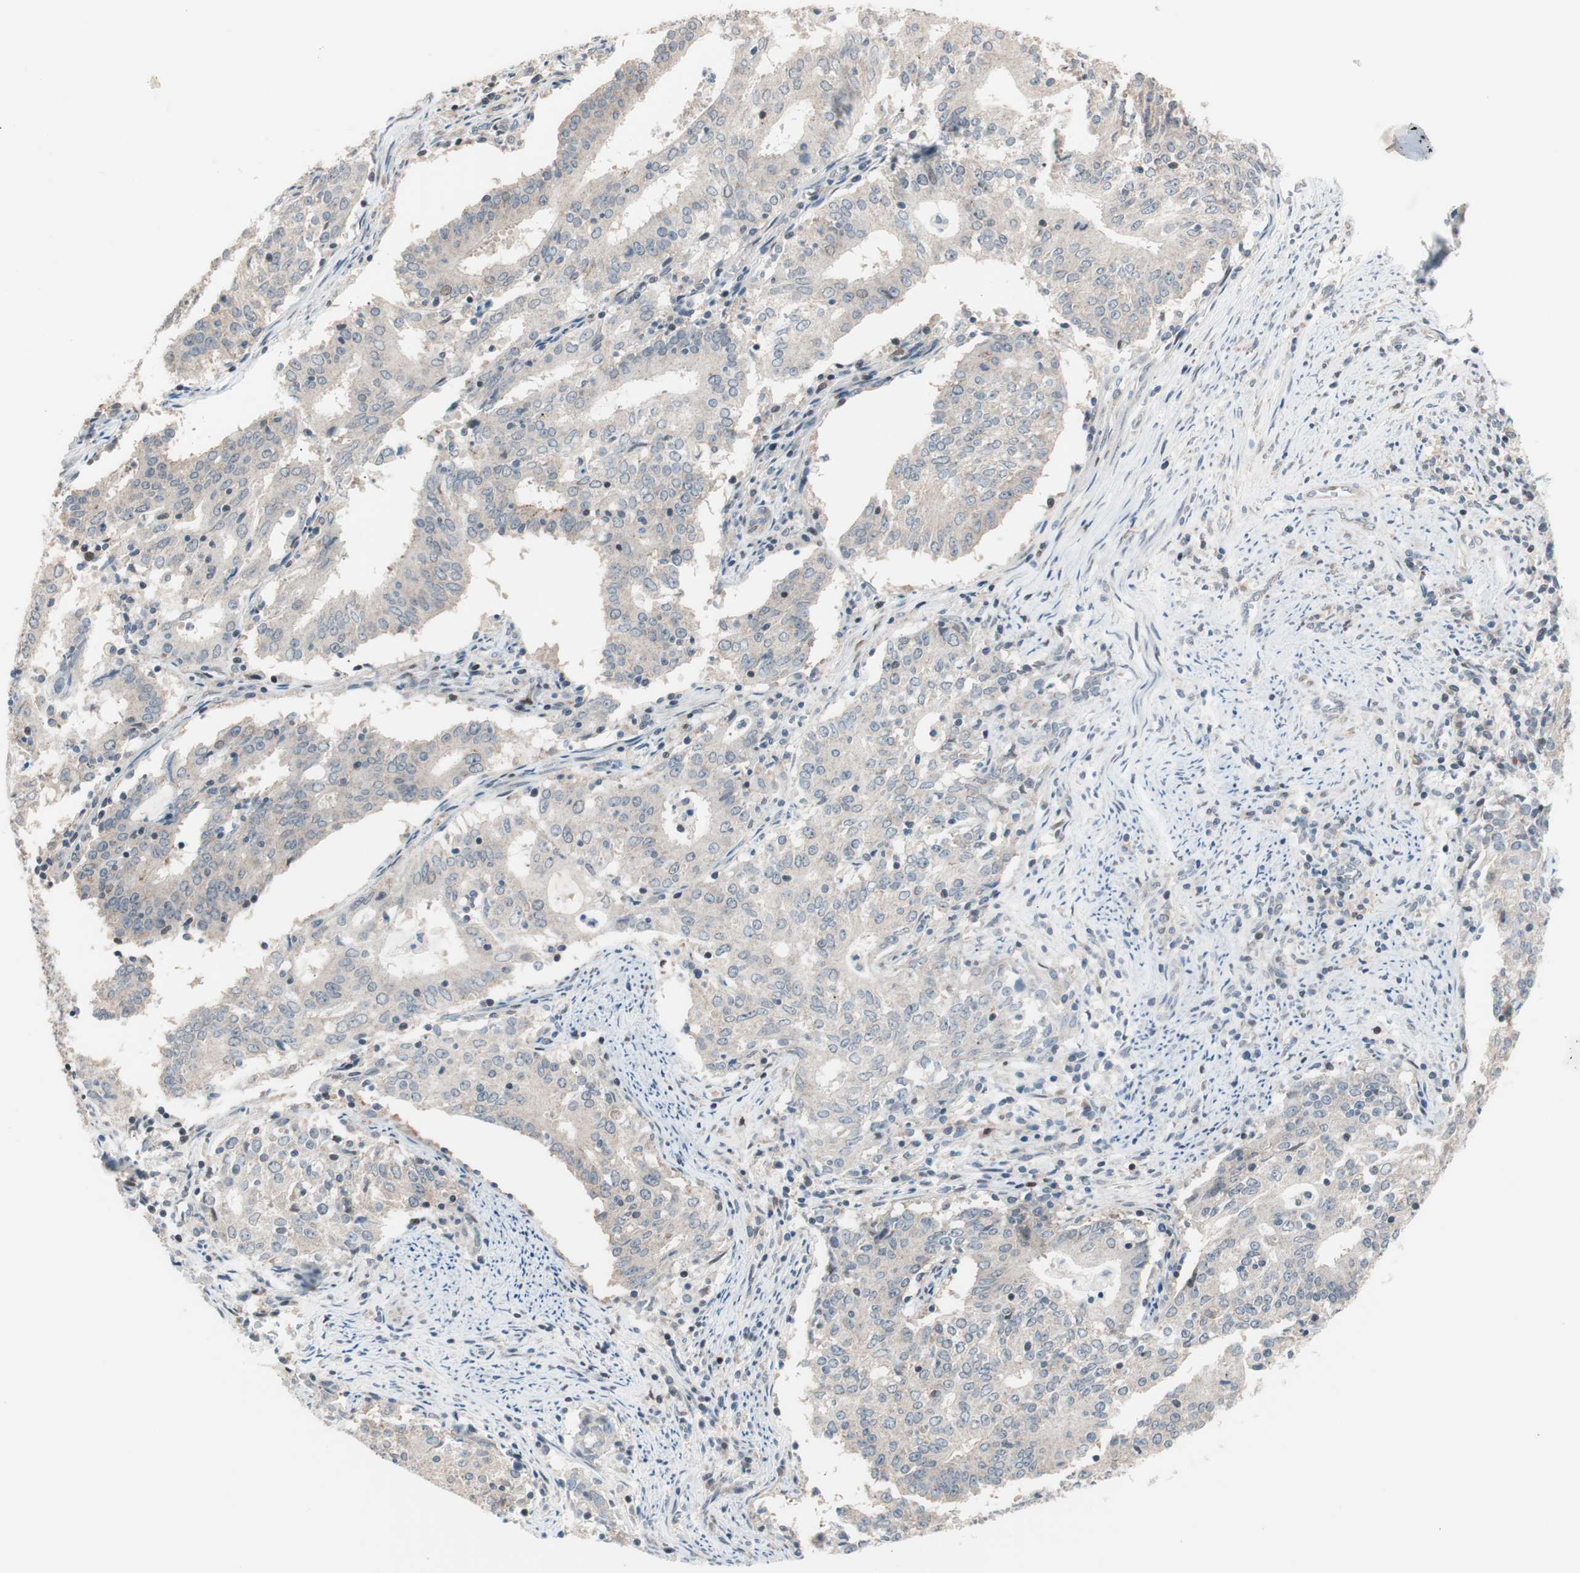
{"staining": {"intensity": "negative", "quantity": "none", "location": "none"}, "tissue": "cervical cancer", "cell_type": "Tumor cells", "image_type": "cancer", "snomed": [{"axis": "morphology", "description": "Adenocarcinoma, NOS"}, {"axis": "topography", "description": "Cervix"}], "caption": "DAB (3,3'-diaminobenzidine) immunohistochemical staining of adenocarcinoma (cervical) exhibits no significant staining in tumor cells.", "gene": "POLH", "patient": {"sex": "female", "age": 44}}